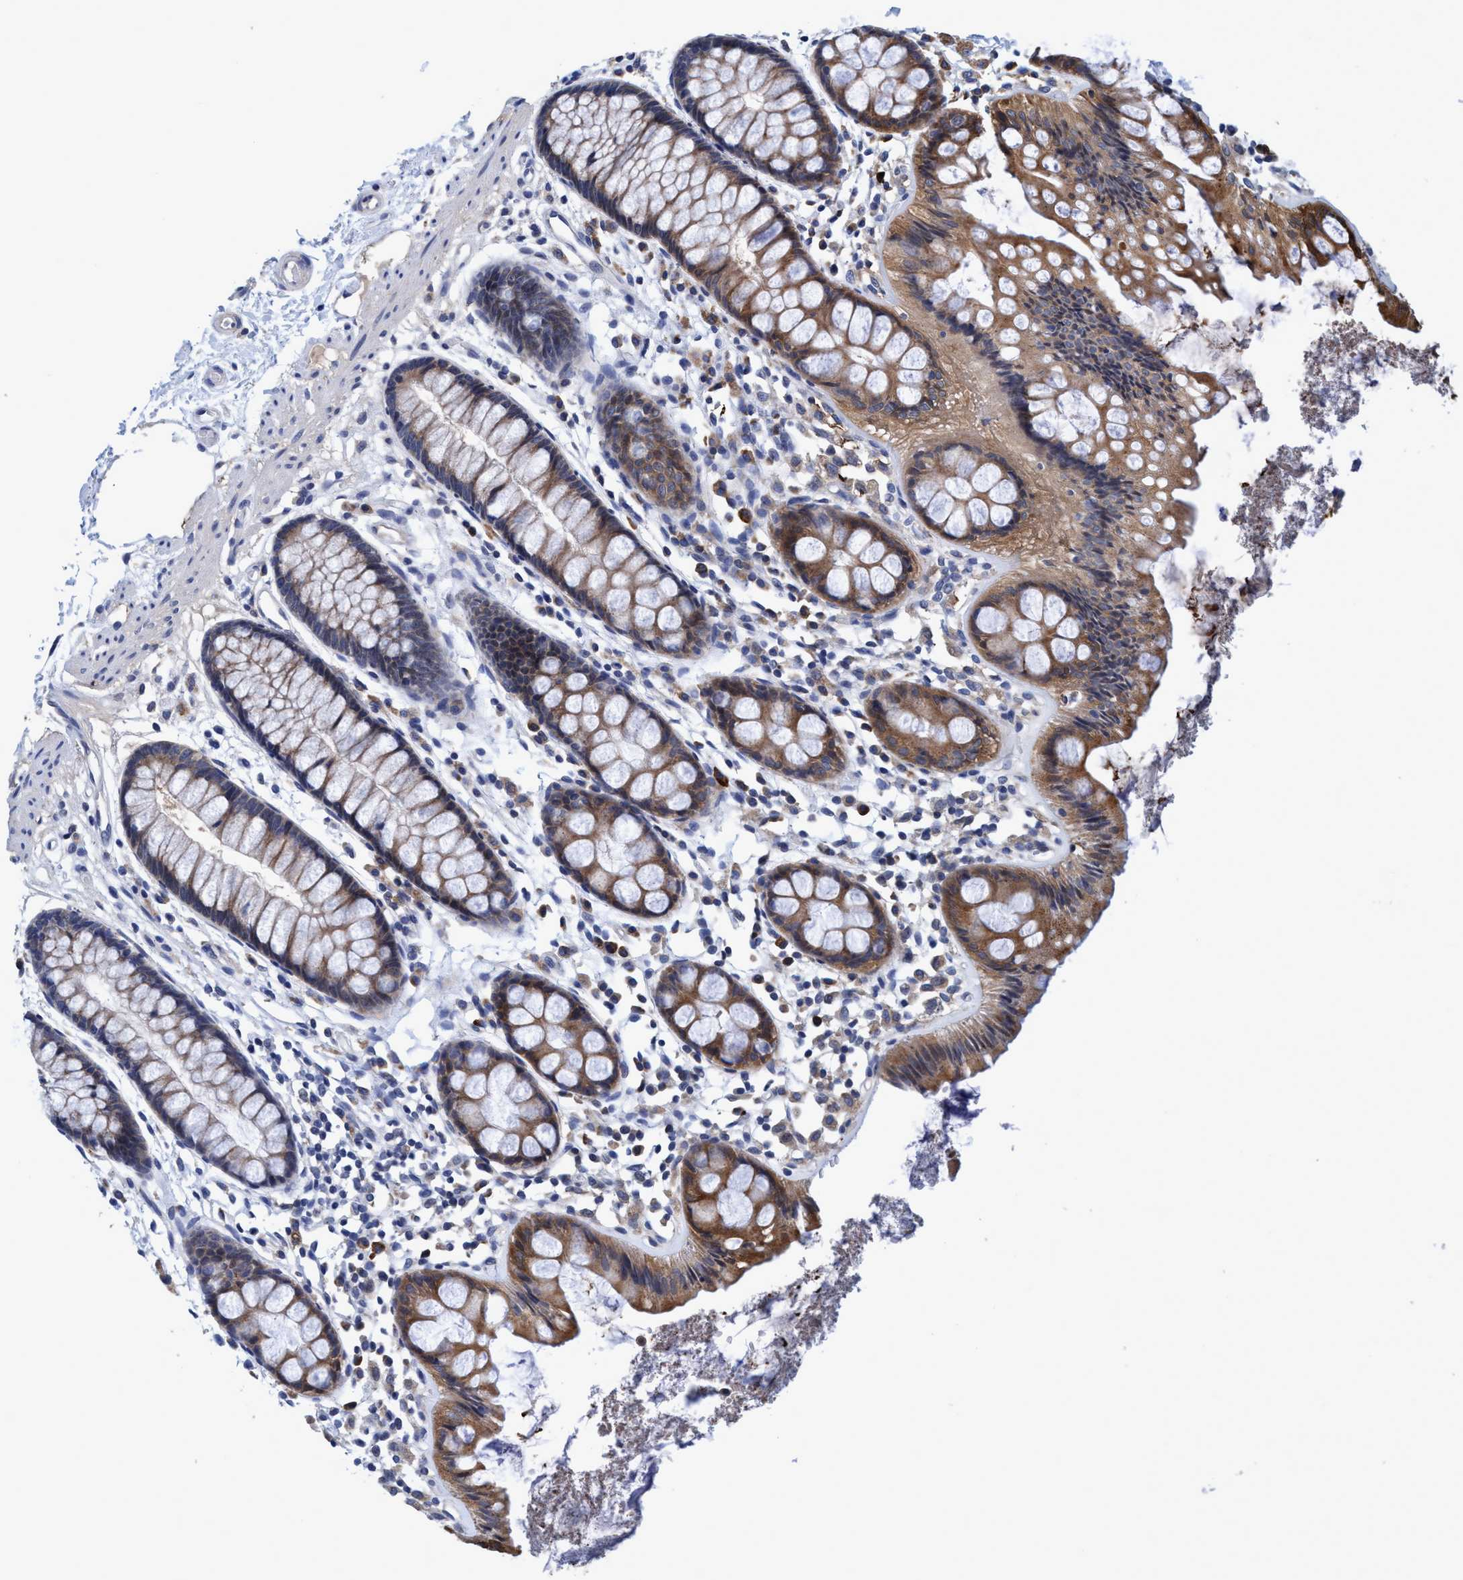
{"staining": {"intensity": "moderate", "quantity": ">75%", "location": "cytoplasmic/membranous"}, "tissue": "rectum", "cell_type": "Glandular cells", "image_type": "normal", "snomed": [{"axis": "morphology", "description": "Normal tissue, NOS"}, {"axis": "topography", "description": "Rectum"}], "caption": "Unremarkable rectum displays moderate cytoplasmic/membranous staining in about >75% of glandular cells (Stains: DAB in brown, nuclei in blue, Microscopy: brightfield microscopy at high magnification)..", "gene": "CALCOCO2", "patient": {"sex": "female", "age": 66}}